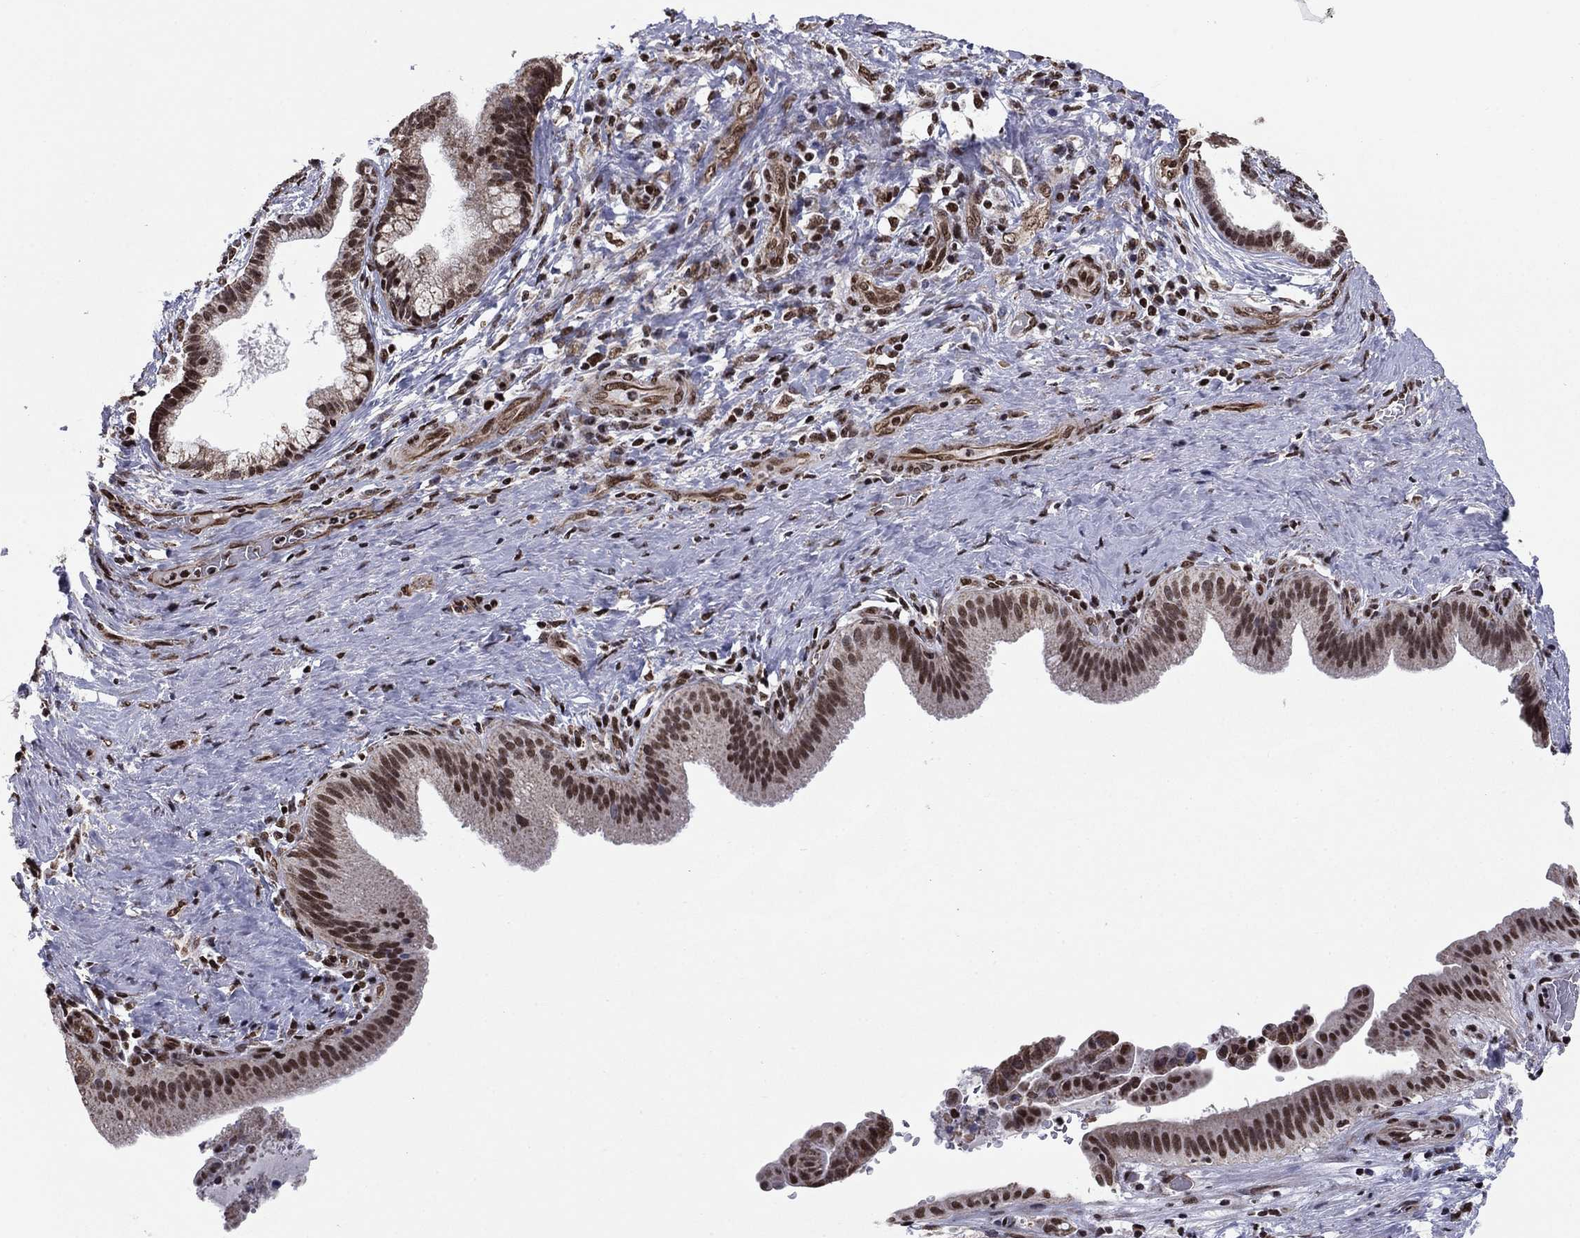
{"staining": {"intensity": "moderate", "quantity": ">75%", "location": "cytoplasmic/membranous,nuclear"}, "tissue": "liver cancer", "cell_type": "Tumor cells", "image_type": "cancer", "snomed": [{"axis": "morphology", "description": "Cholangiocarcinoma"}, {"axis": "topography", "description": "Liver"}], "caption": "Human liver cholangiocarcinoma stained for a protein (brown) displays moderate cytoplasmic/membranous and nuclear positive expression in approximately >75% of tumor cells.", "gene": "N4BP2", "patient": {"sex": "female", "age": 73}}